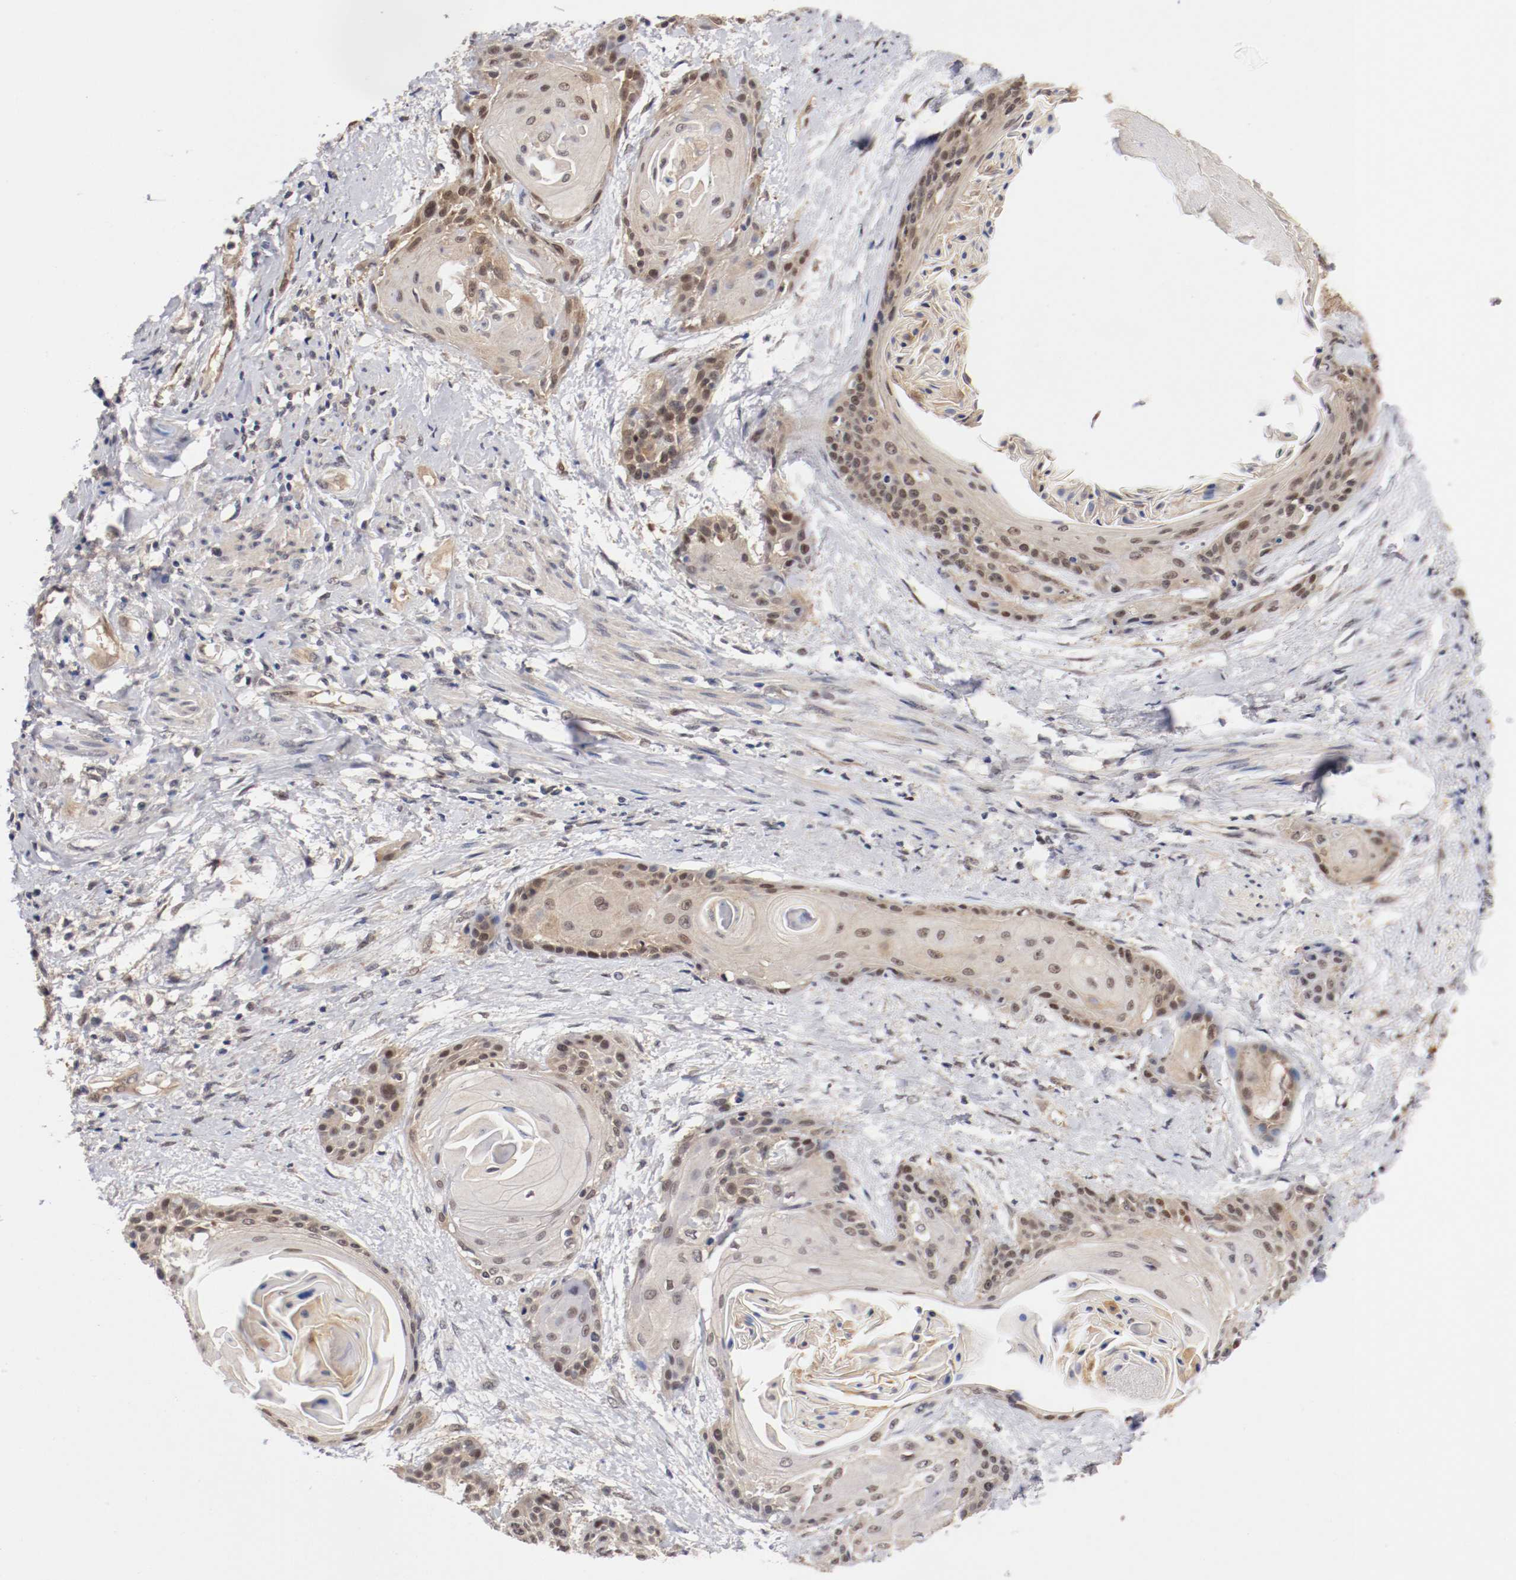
{"staining": {"intensity": "weak", "quantity": ">75%", "location": "nuclear"}, "tissue": "cervical cancer", "cell_type": "Tumor cells", "image_type": "cancer", "snomed": [{"axis": "morphology", "description": "Squamous cell carcinoma, NOS"}, {"axis": "topography", "description": "Cervix"}], "caption": "Human squamous cell carcinoma (cervical) stained with a protein marker reveals weak staining in tumor cells.", "gene": "DNMT3B", "patient": {"sex": "female", "age": 57}}